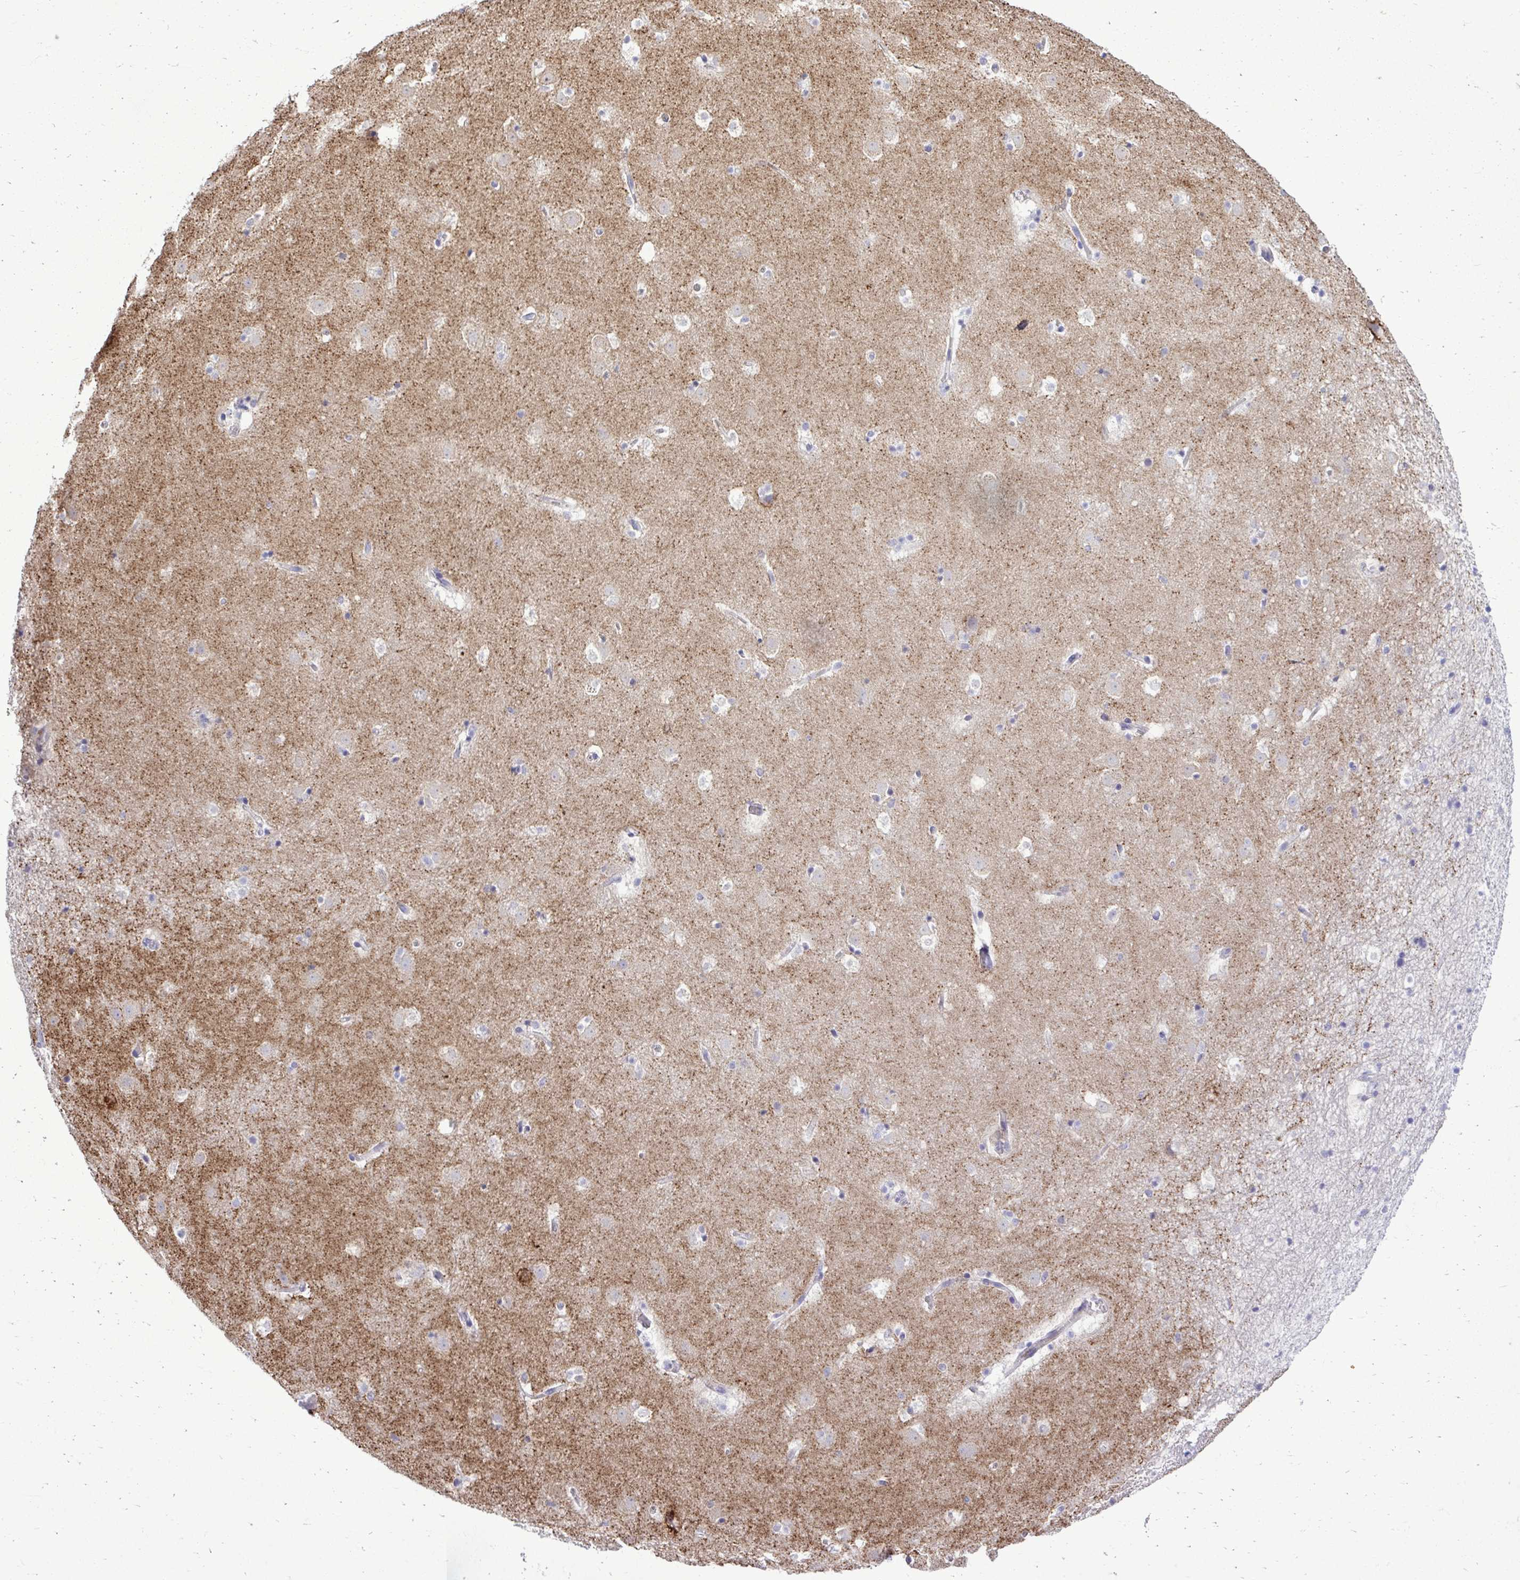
{"staining": {"intensity": "negative", "quantity": "none", "location": "none"}, "tissue": "caudate", "cell_type": "Glial cells", "image_type": "normal", "snomed": [{"axis": "morphology", "description": "Normal tissue, NOS"}, {"axis": "topography", "description": "Lateral ventricle wall"}], "caption": "Photomicrograph shows no protein expression in glial cells of benign caudate. (Brightfield microscopy of DAB (3,3'-diaminobenzidine) immunohistochemistry (IHC) at high magnification).", "gene": "TP53I11", "patient": {"sex": "male", "age": 37}}